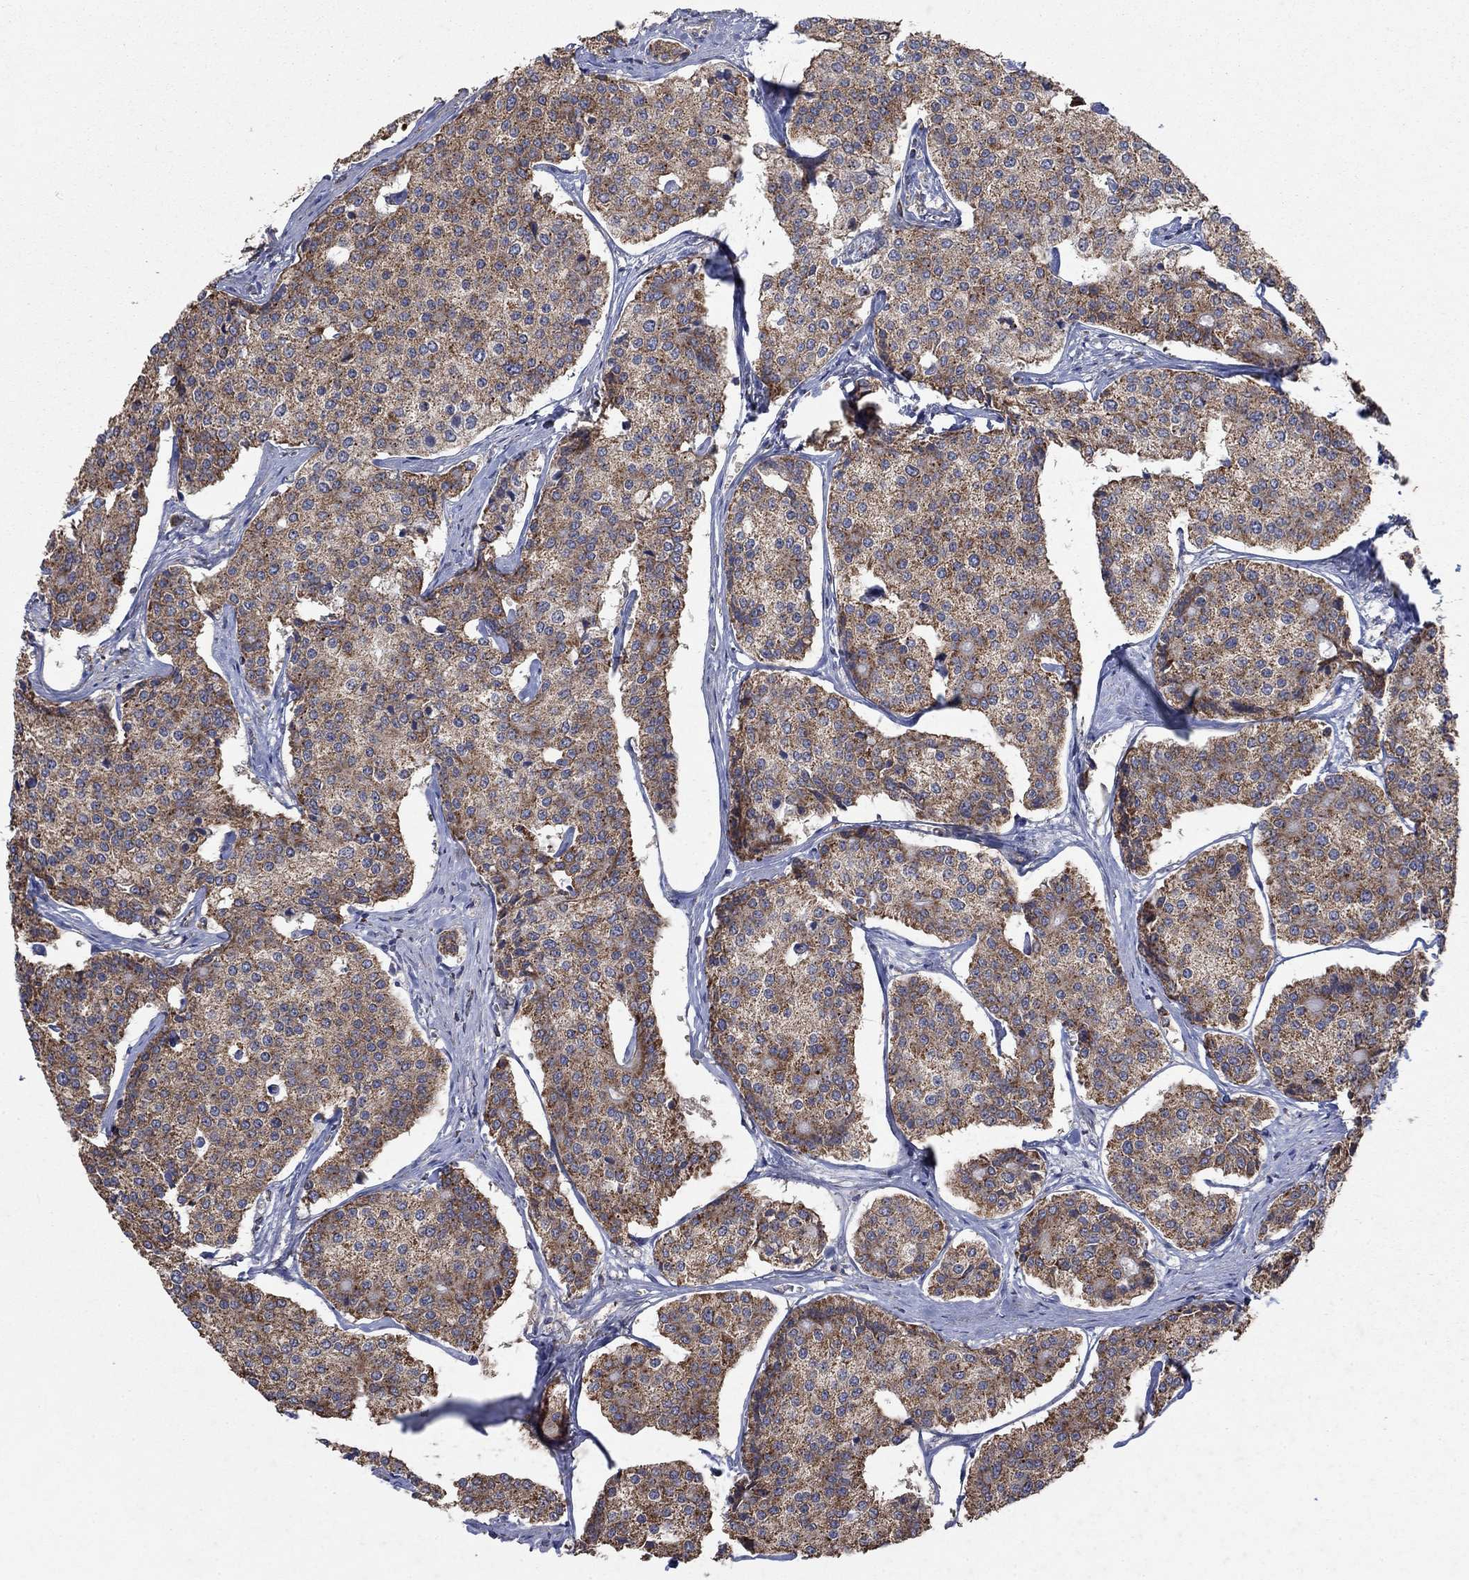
{"staining": {"intensity": "strong", "quantity": ">75%", "location": "cytoplasmic/membranous"}, "tissue": "carcinoid", "cell_type": "Tumor cells", "image_type": "cancer", "snomed": [{"axis": "morphology", "description": "Carcinoid, malignant, NOS"}, {"axis": "topography", "description": "Small intestine"}], "caption": "This is a histology image of immunohistochemistry staining of carcinoid, which shows strong expression in the cytoplasmic/membranous of tumor cells.", "gene": "NCEH1", "patient": {"sex": "female", "age": 65}}